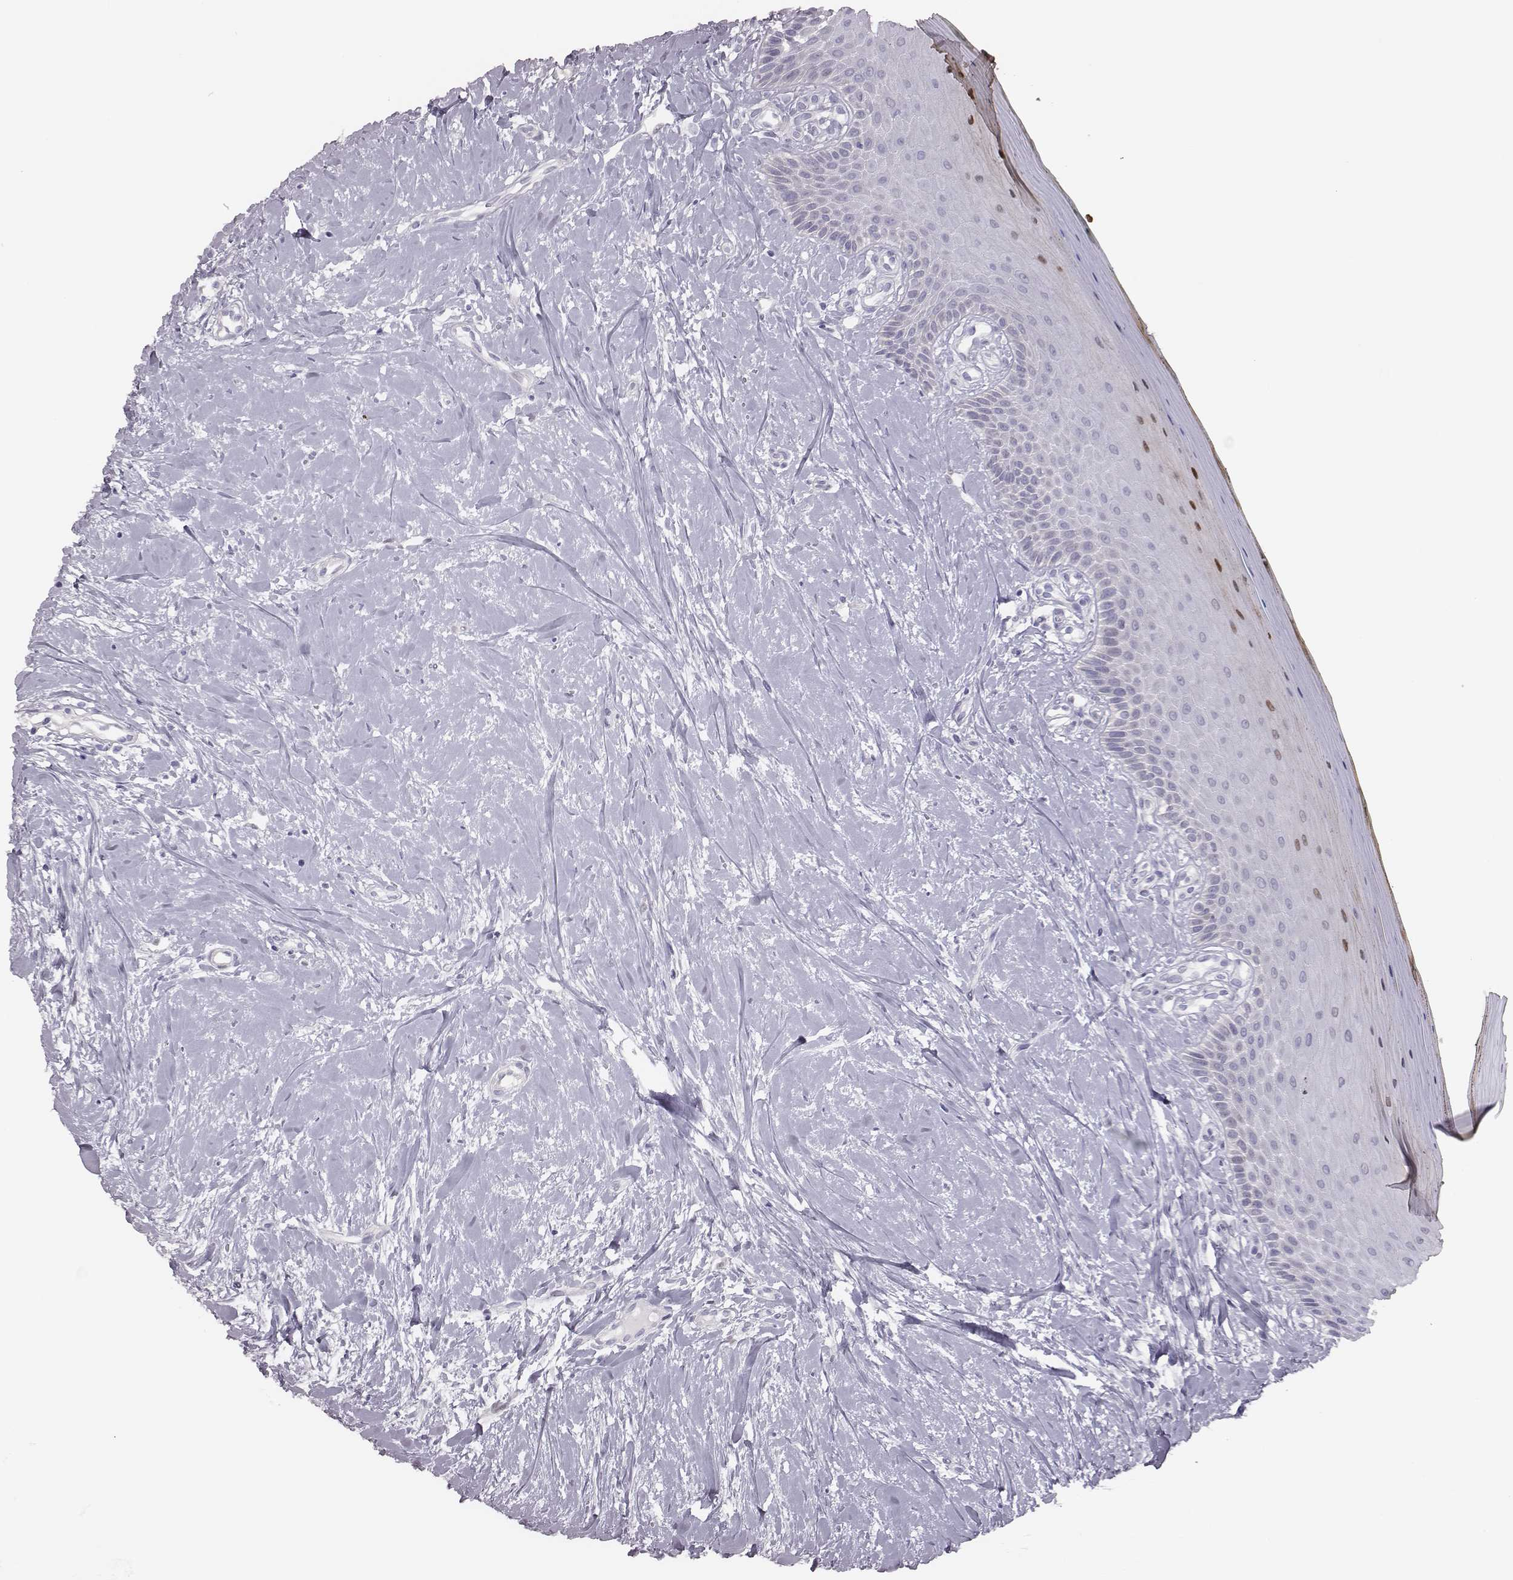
{"staining": {"intensity": "moderate", "quantity": ">75%", "location": "nuclear"}, "tissue": "oral mucosa", "cell_type": "Squamous epithelial cells", "image_type": "normal", "snomed": [{"axis": "morphology", "description": "Normal tissue, NOS"}, {"axis": "topography", "description": "Oral tissue"}], "caption": "Immunohistochemical staining of unremarkable human oral mucosa shows >75% levels of moderate nuclear protein expression in approximately >75% of squamous epithelial cells.", "gene": "SCML2", "patient": {"sex": "female", "age": 43}}